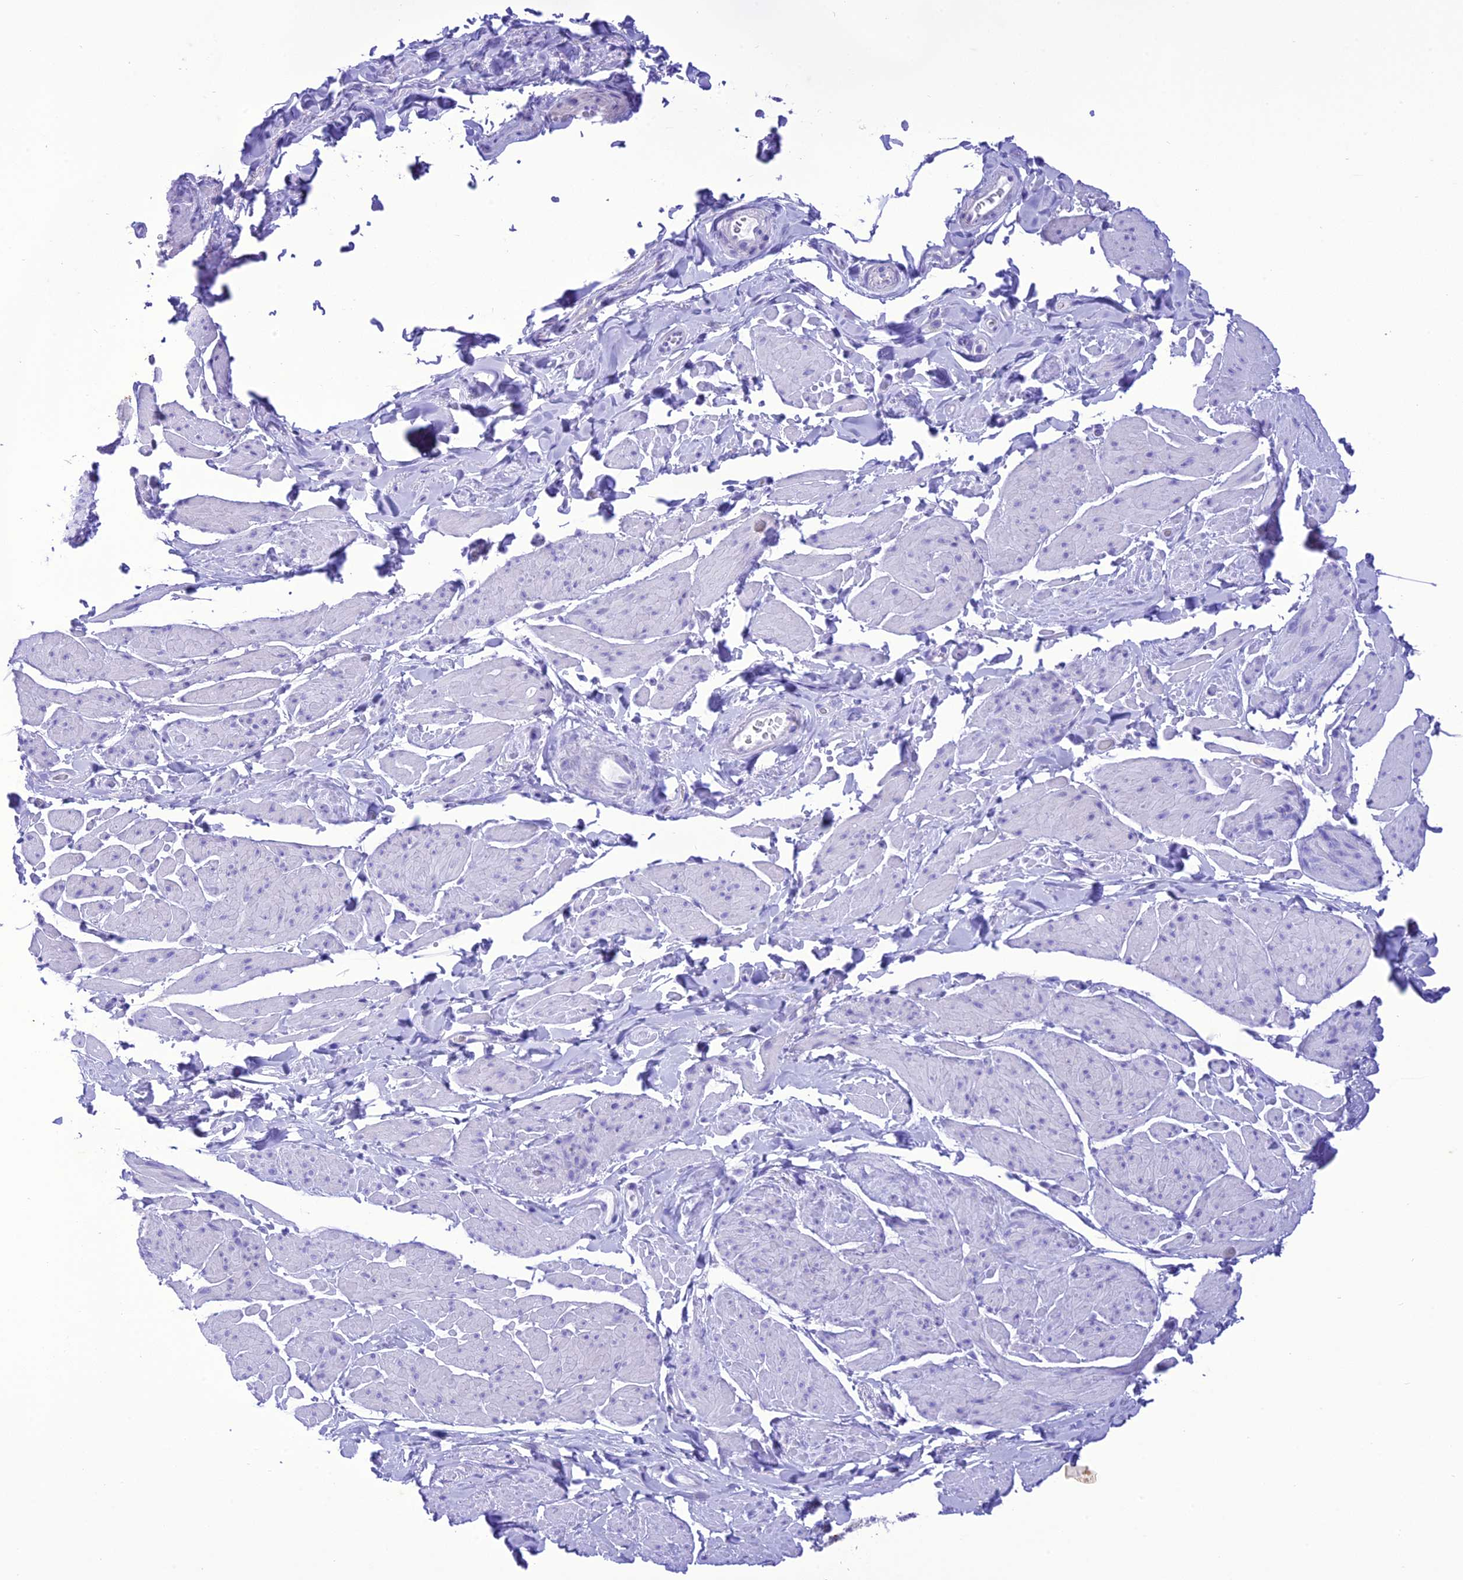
{"staining": {"intensity": "negative", "quantity": "none", "location": "none"}, "tissue": "smooth muscle", "cell_type": "Smooth muscle cells", "image_type": "normal", "snomed": [{"axis": "morphology", "description": "Normal tissue, NOS"}, {"axis": "topography", "description": "Smooth muscle"}, {"axis": "topography", "description": "Peripheral nerve tissue"}], "caption": "Smooth muscle cells are negative for protein expression in benign human smooth muscle. (Stains: DAB (3,3'-diaminobenzidine) immunohistochemistry (IHC) with hematoxylin counter stain, Microscopy: brightfield microscopy at high magnification).", "gene": "VPS52", "patient": {"sex": "male", "age": 69}}